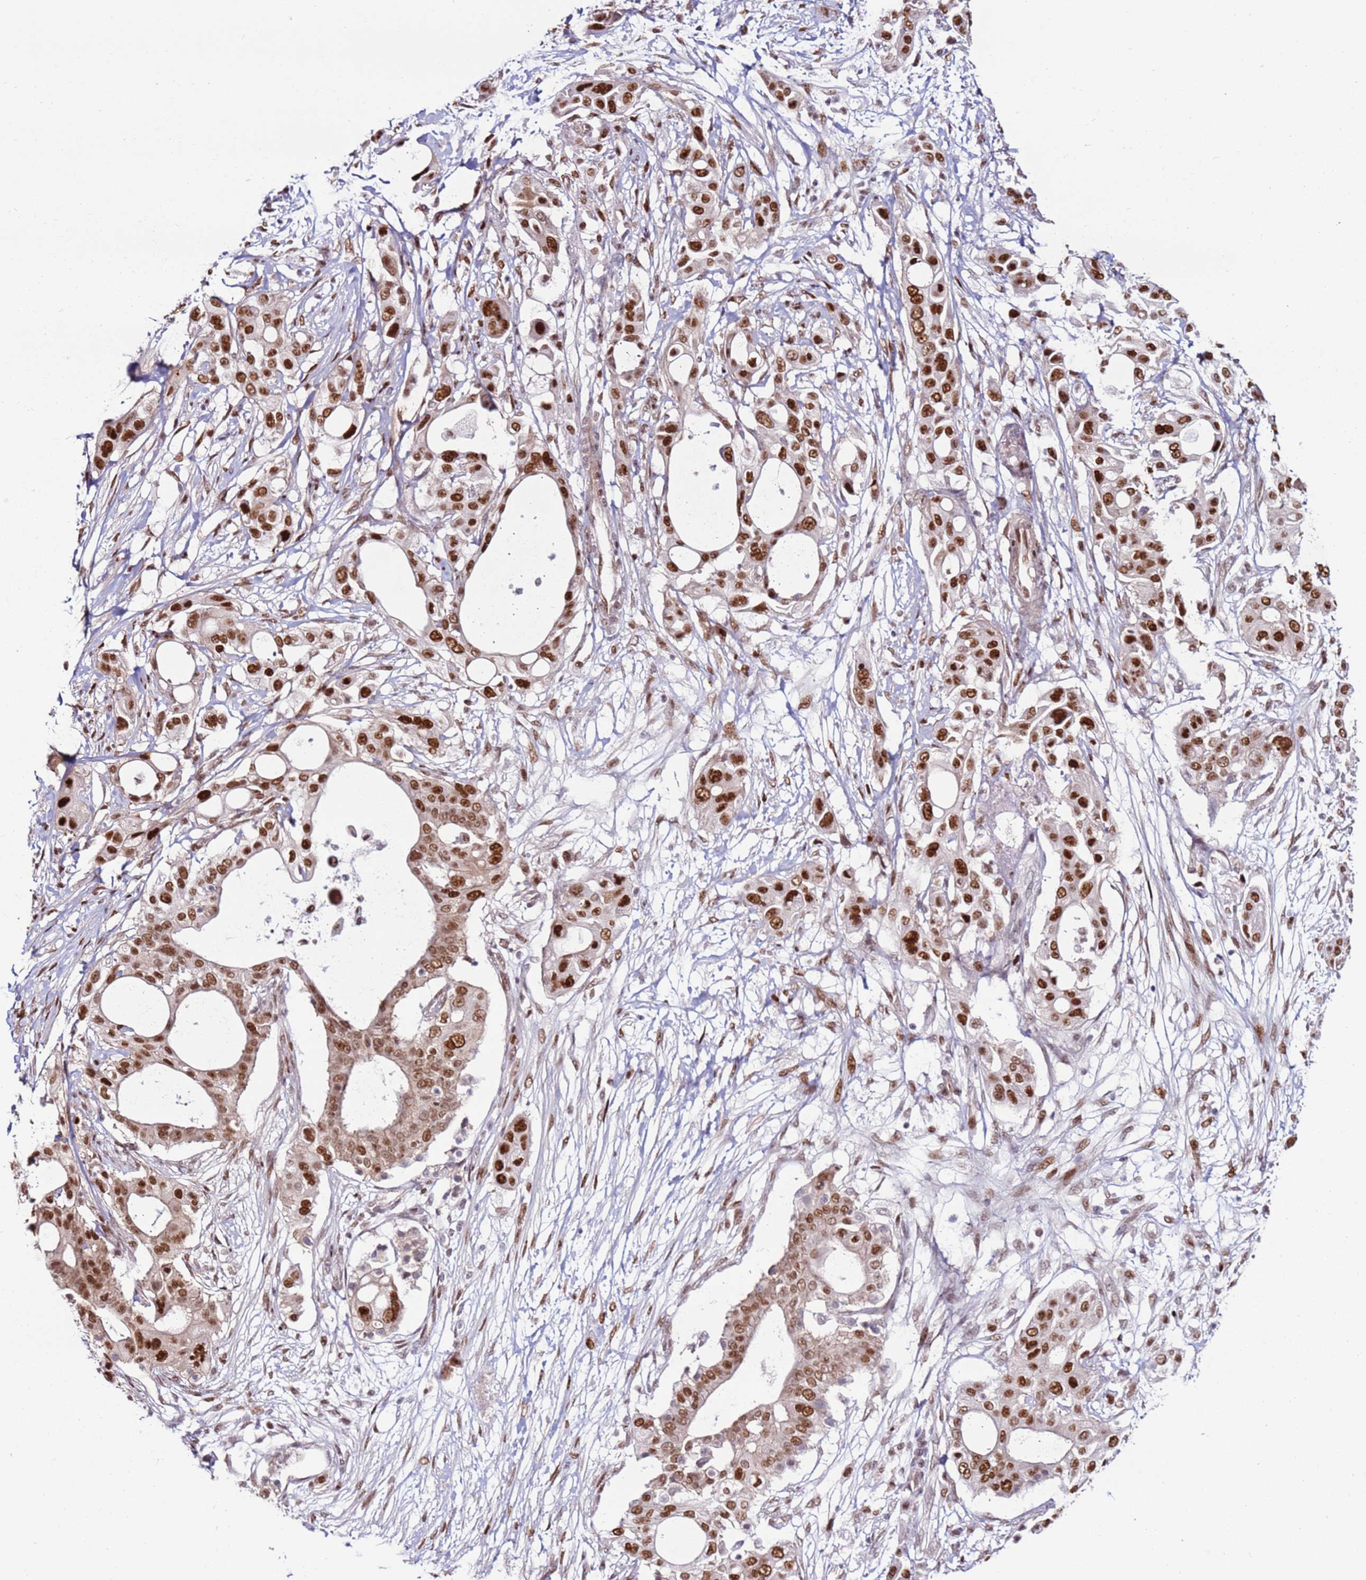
{"staining": {"intensity": "moderate", "quantity": ">75%", "location": "nuclear"}, "tissue": "pancreatic cancer", "cell_type": "Tumor cells", "image_type": "cancer", "snomed": [{"axis": "morphology", "description": "Adenocarcinoma, NOS"}, {"axis": "topography", "description": "Pancreas"}], "caption": "The immunohistochemical stain shows moderate nuclear expression in tumor cells of pancreatic cancer tissue.", "gene": "KPNA4", "patient": {"sex": "male", "age": 68}}